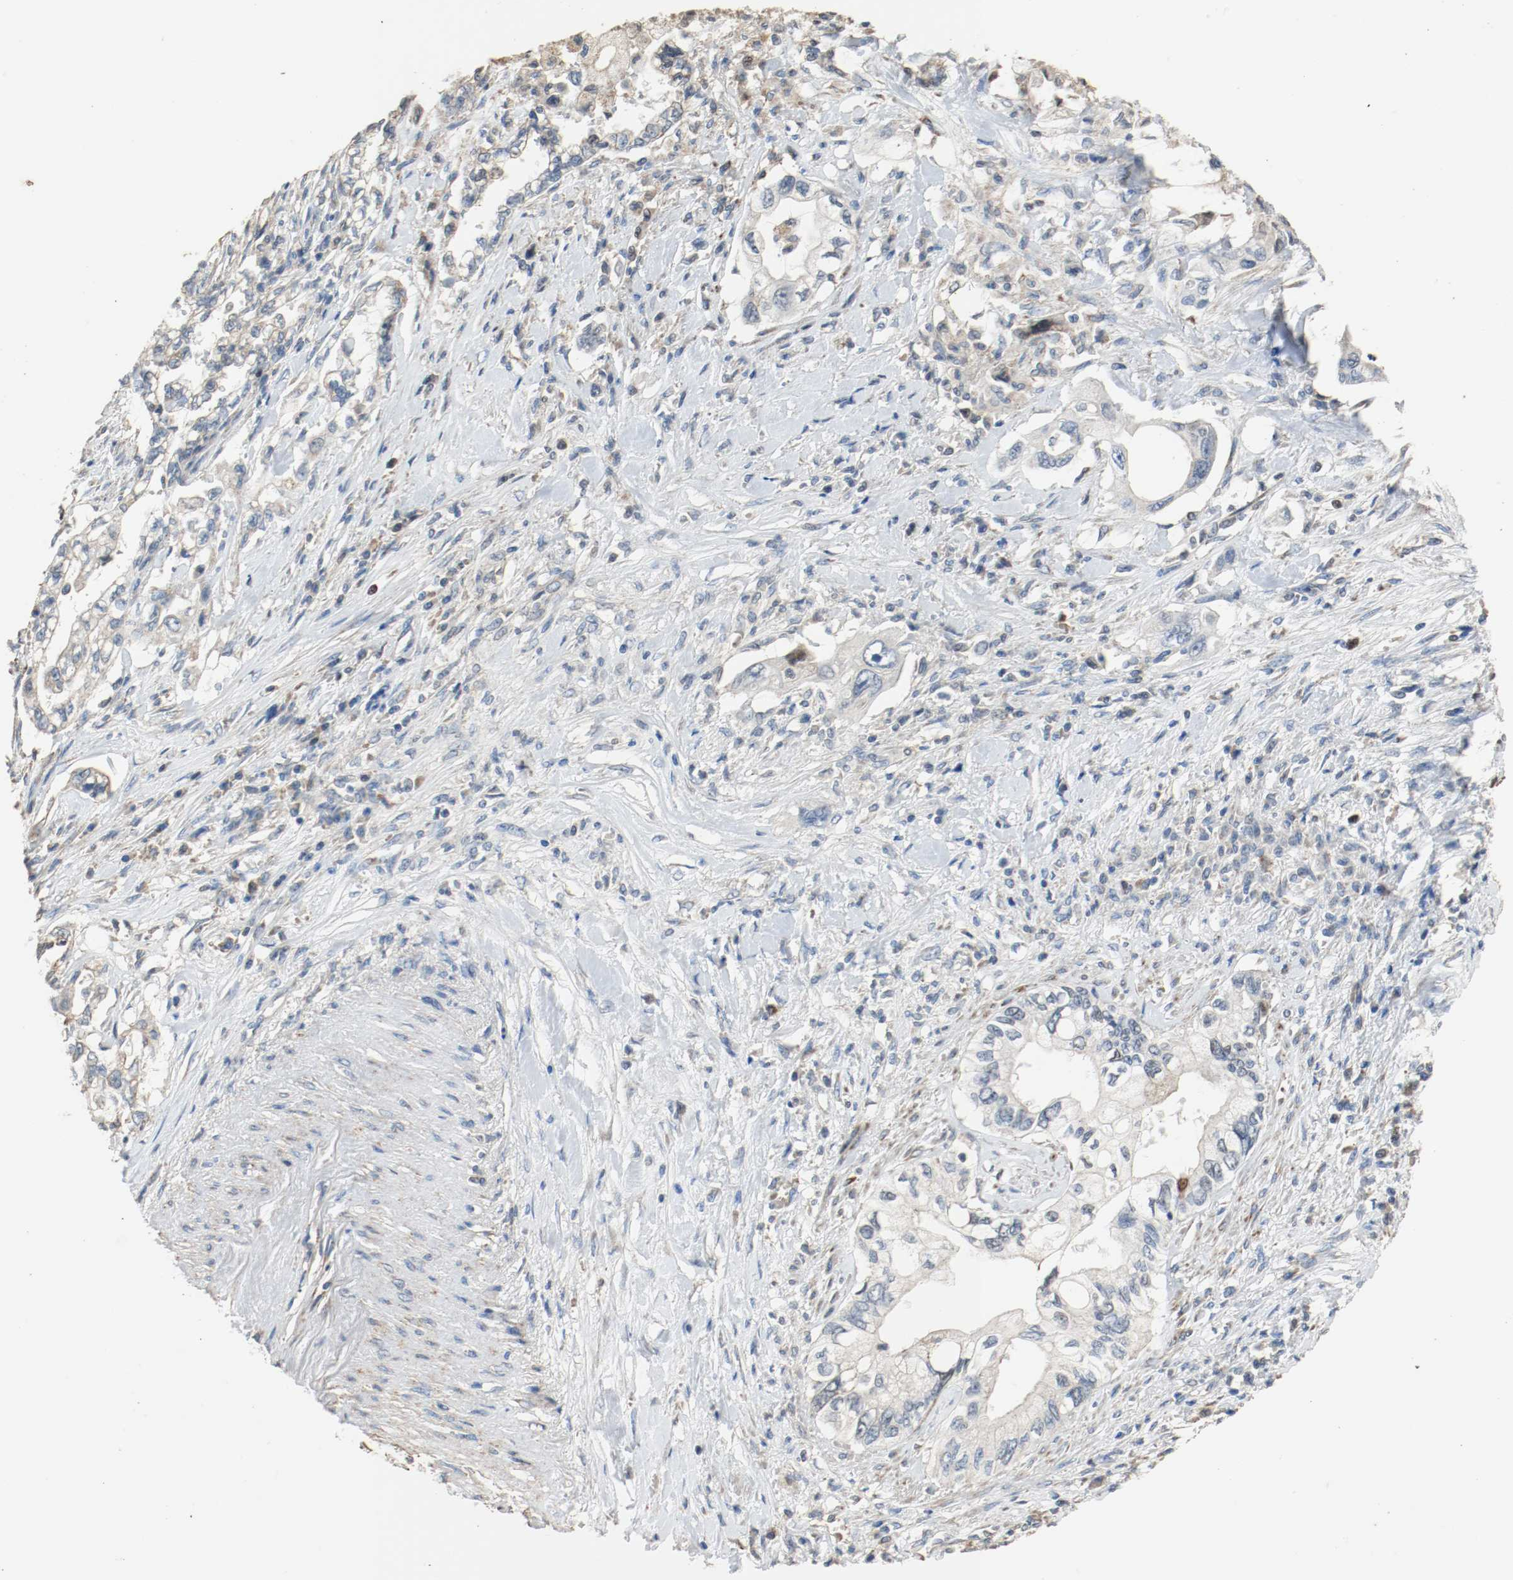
{"staining": {"intensity": "weak", "quantity": "25%-75%", "location": "cytoplasmic/membranous"}, "tissue": "pancreatic cancer", "cell_type": "Tumor cells", "image_type": "cancer", "snomed": [{"axis": "morphology", "description": "Normal tissue, NOS"}, {"axis": "topography", "description": "Pancreas"}], "caption": "There is low levels of weak cytoplasmic/membranous staining in tumor cells of pancreatic cancer, as demonstrated by immunohistochemical staining (brown color).", "gene": "ALDH4A1", "patient": {"sex": "male", "age": 42}}